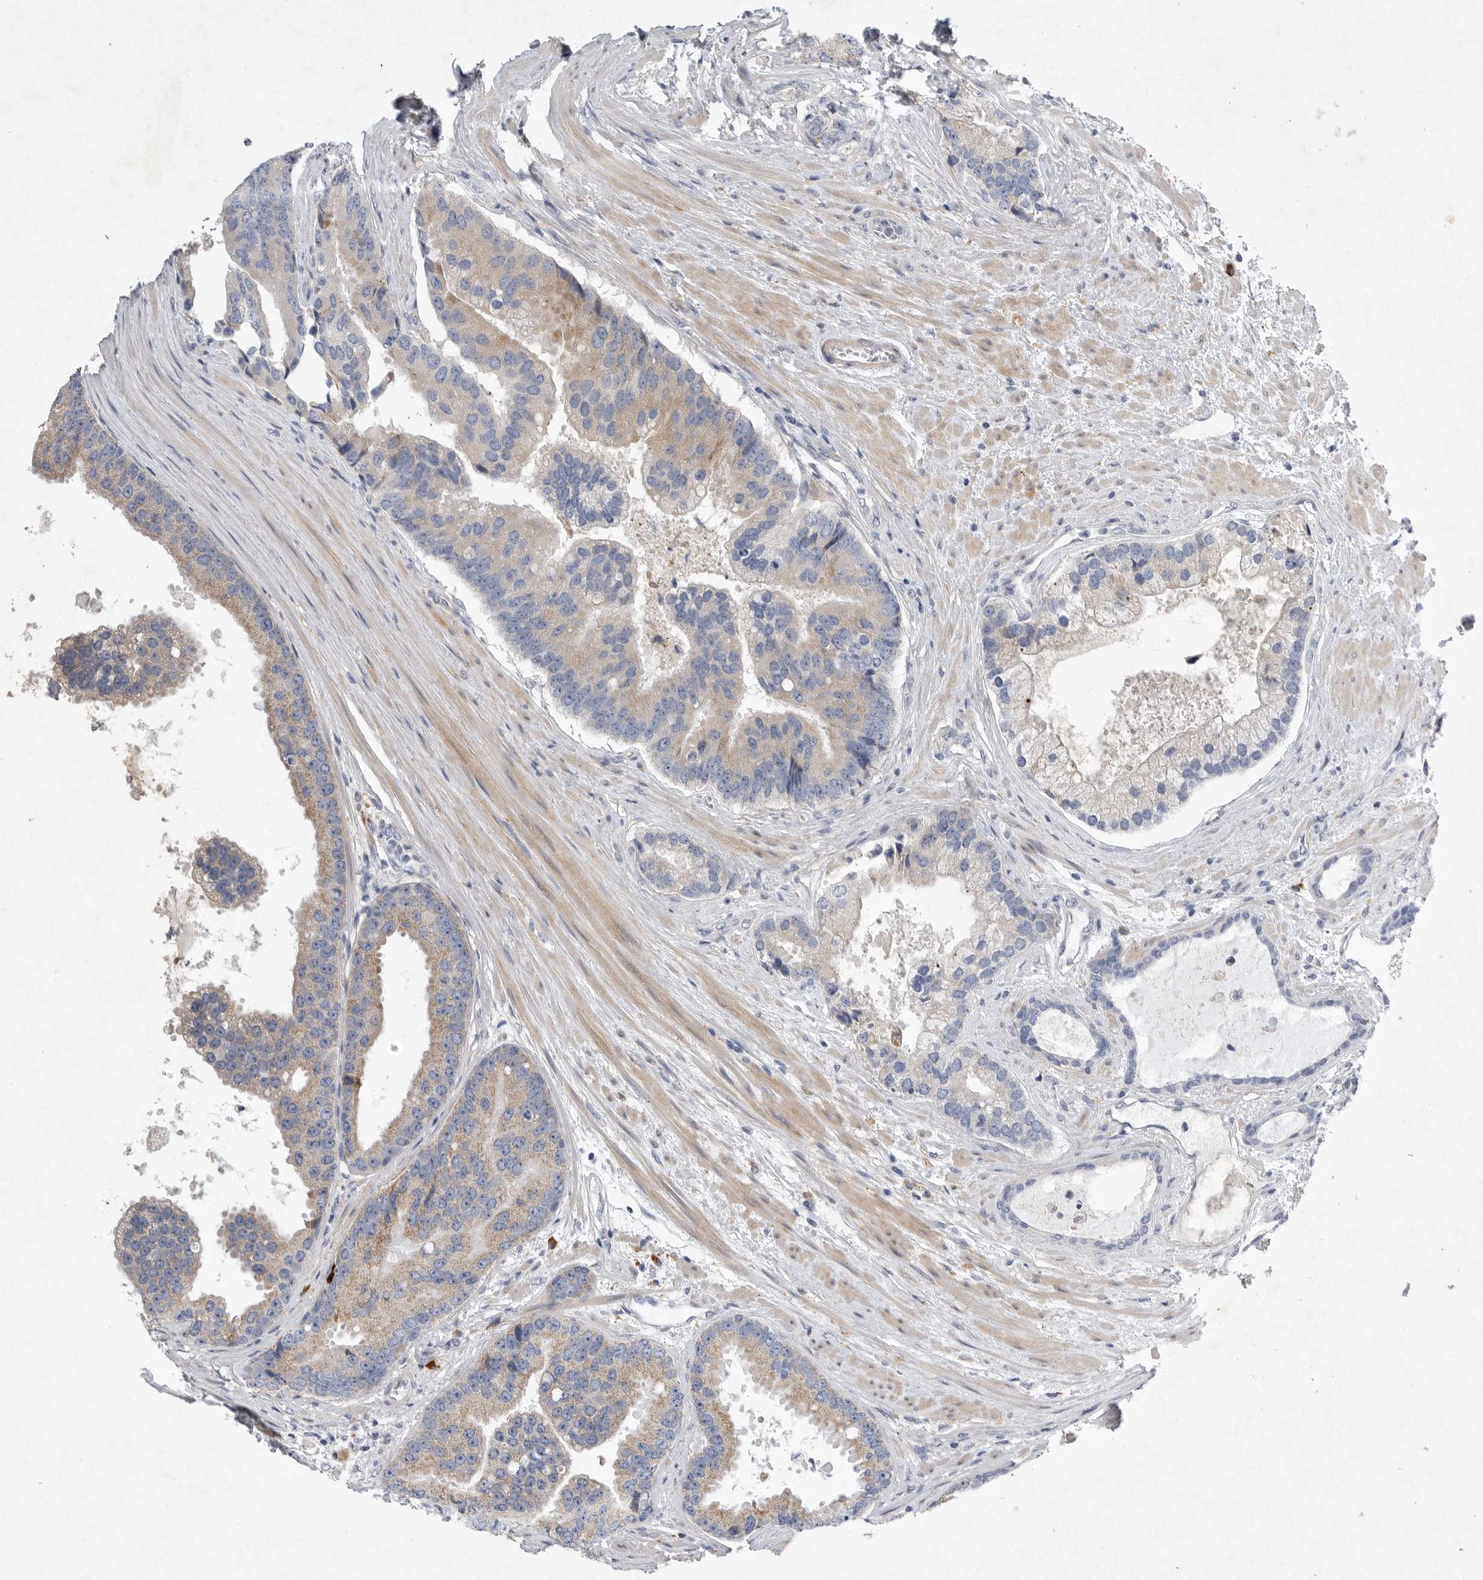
{"staining": {"intensity": "weak", "quantity": ">75%", "location": "cytoplasmic/membranous"}, "tissue": "prostate cancer", "cell_type": "Tumor cells", "image_type": "cancer", "snomed": [{"axis": "morphology", "description": "Adenocarcinoma, High grade"}, {"axis": "topography", "description": "Prostate"}], "caption": "This image demonstrates prostate cancer stained with immunohistochemistry (IHC) to label a protein in brown. The cytoplasmic/membranous of tumor cells show weak positivity for the protein. Nuclei are counter-stained blue.", "gene": "EDEM3", "patient": {"sex": "male", "age": 70}}